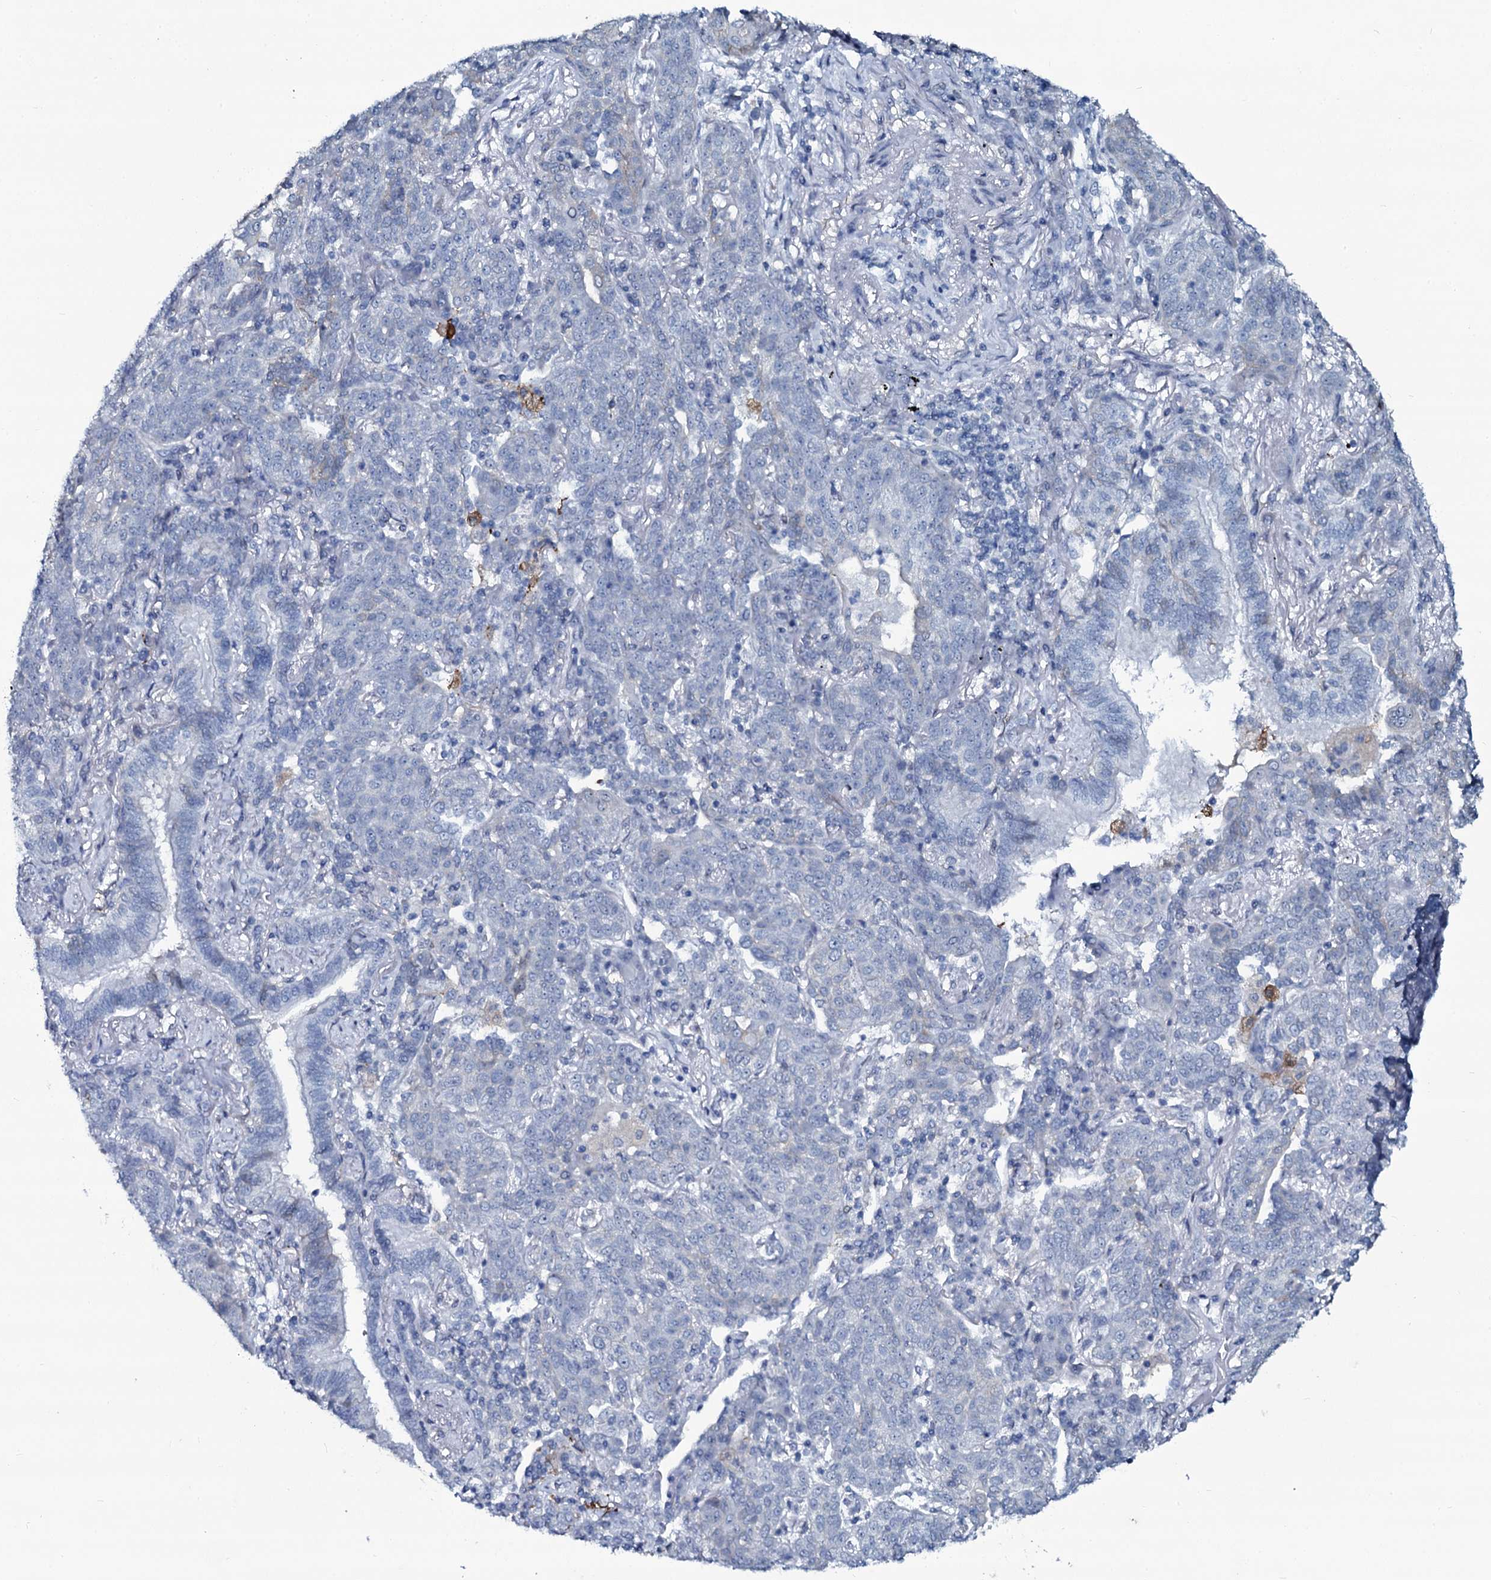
{"staining": {"intensity": "moderate", "quantity": "<25%", "location": "cytoplasmic/membranous"}, "tissue": "lung cancer", "cell_type": "Tumor cells", "image_type": "cancer", "snomed": [{"axis": "morphology", "description": "Squamous cell carcinoma, NOS"}, {"axis": "topography", "description": "Lung"}], "caption": "Moderate cytoplasmic/membranous positivity for a protein is appreciated in approximately <25% of tumor cells of squamous cell carcinoma (lung) using immunohistochemistry.", "gene": "SLC4A7", "patient": {"sex": "female", "age": 70}}